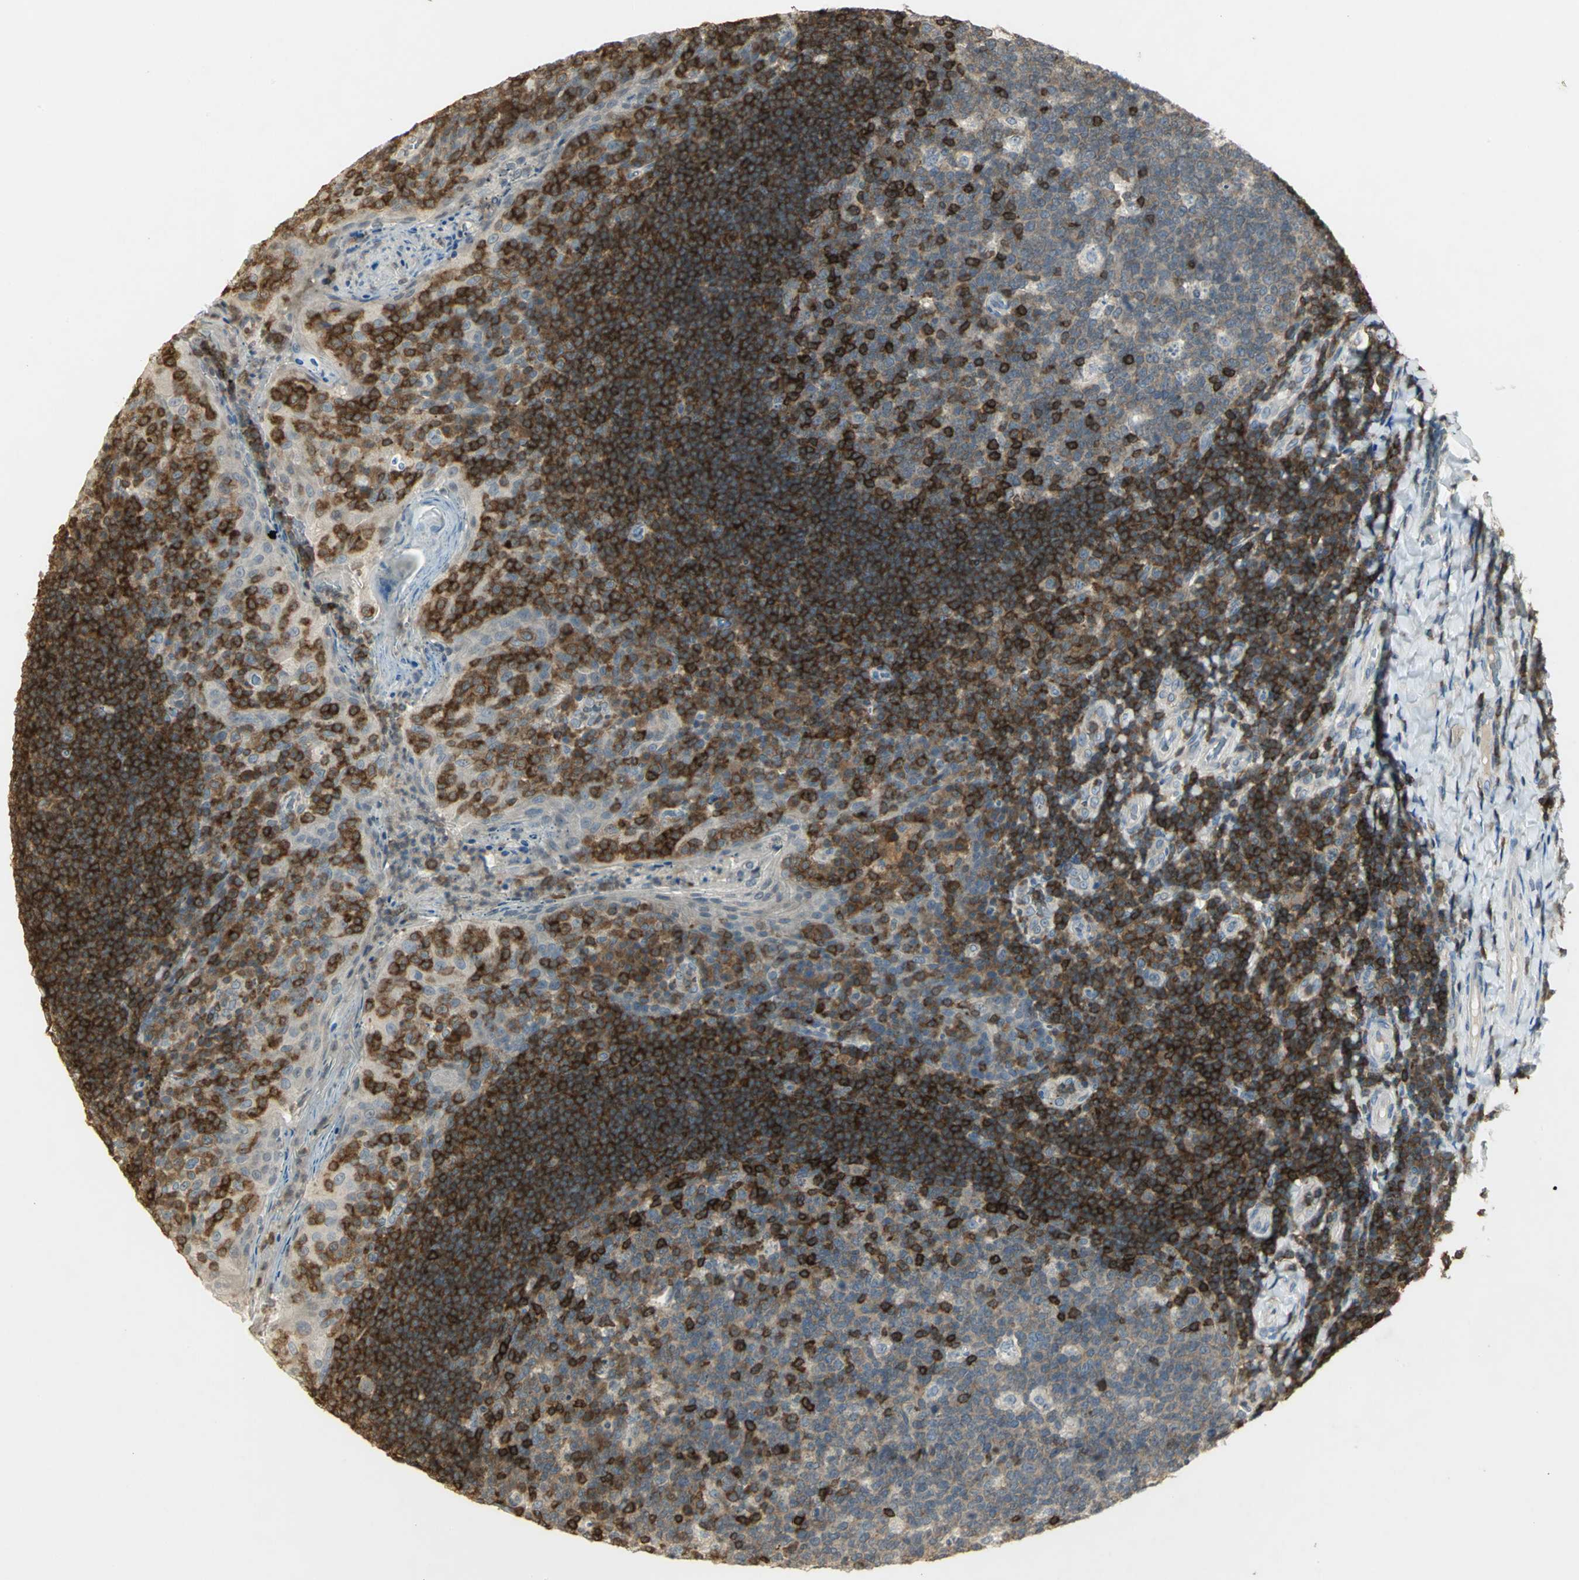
{"staining": {"intensity": "weak", "quantity": "<25%", "location": "cytoplasmic/membranous"}, "tissue": "tonsil", "cell_type": "Germinal center cells", "image_type": "normal", "snomed": [{"axis": "morphology", "description": "Normal tissue, NOS"}, {"axis": "topography", "description": "Tonsil"}], "caption": "An immunohistochemistry (IHC) photomicrograph of unremarkable tonsil is shown. There is no staining in germinal center cells of tonsil.", "gene": "IL16", "patient": {"sex": "male", "age": 17}}